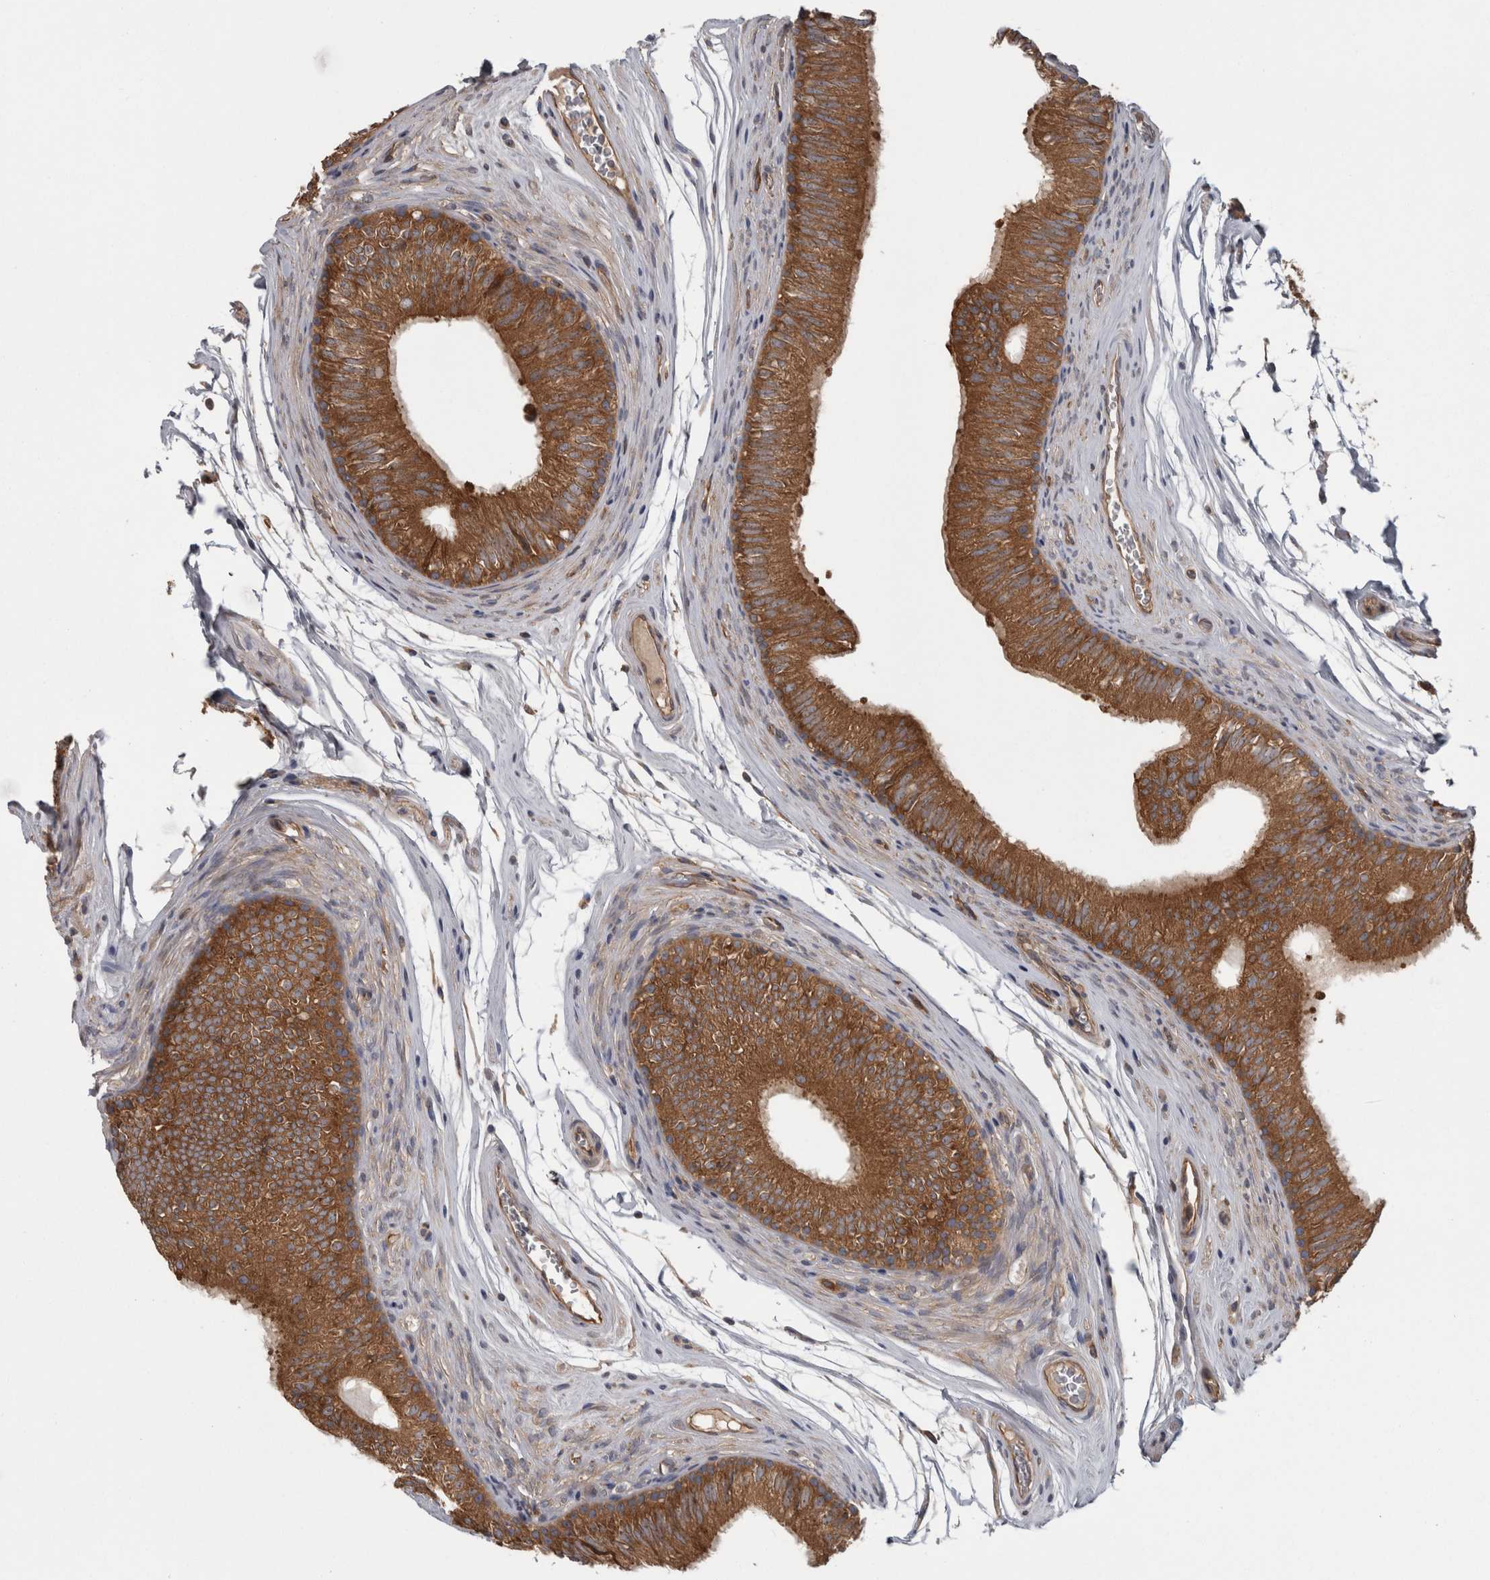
{"staining": {"intensity": "strong", "quantity": ">75%", "location": "cytoplasmic/membranous"}, "tissue": "epididymis", "cell_type": "Glandular cells", "image_type": "normal", "snomed": [{"axis": "morphology", "description": "Normal tissue, NOS"}, {"axis": "topography", "description": "Epididymis"}], "caption": "Unremarkable epididymis was stained to show a protein in brown. There is high levels of strong cytoplasmic/membranous expression in about >75% of glandular cells. The protein is shown in brown color, while the nuclei are stained blue.", "gene": "SMCR8", "patient": {"sex": "male", "age": 36}}